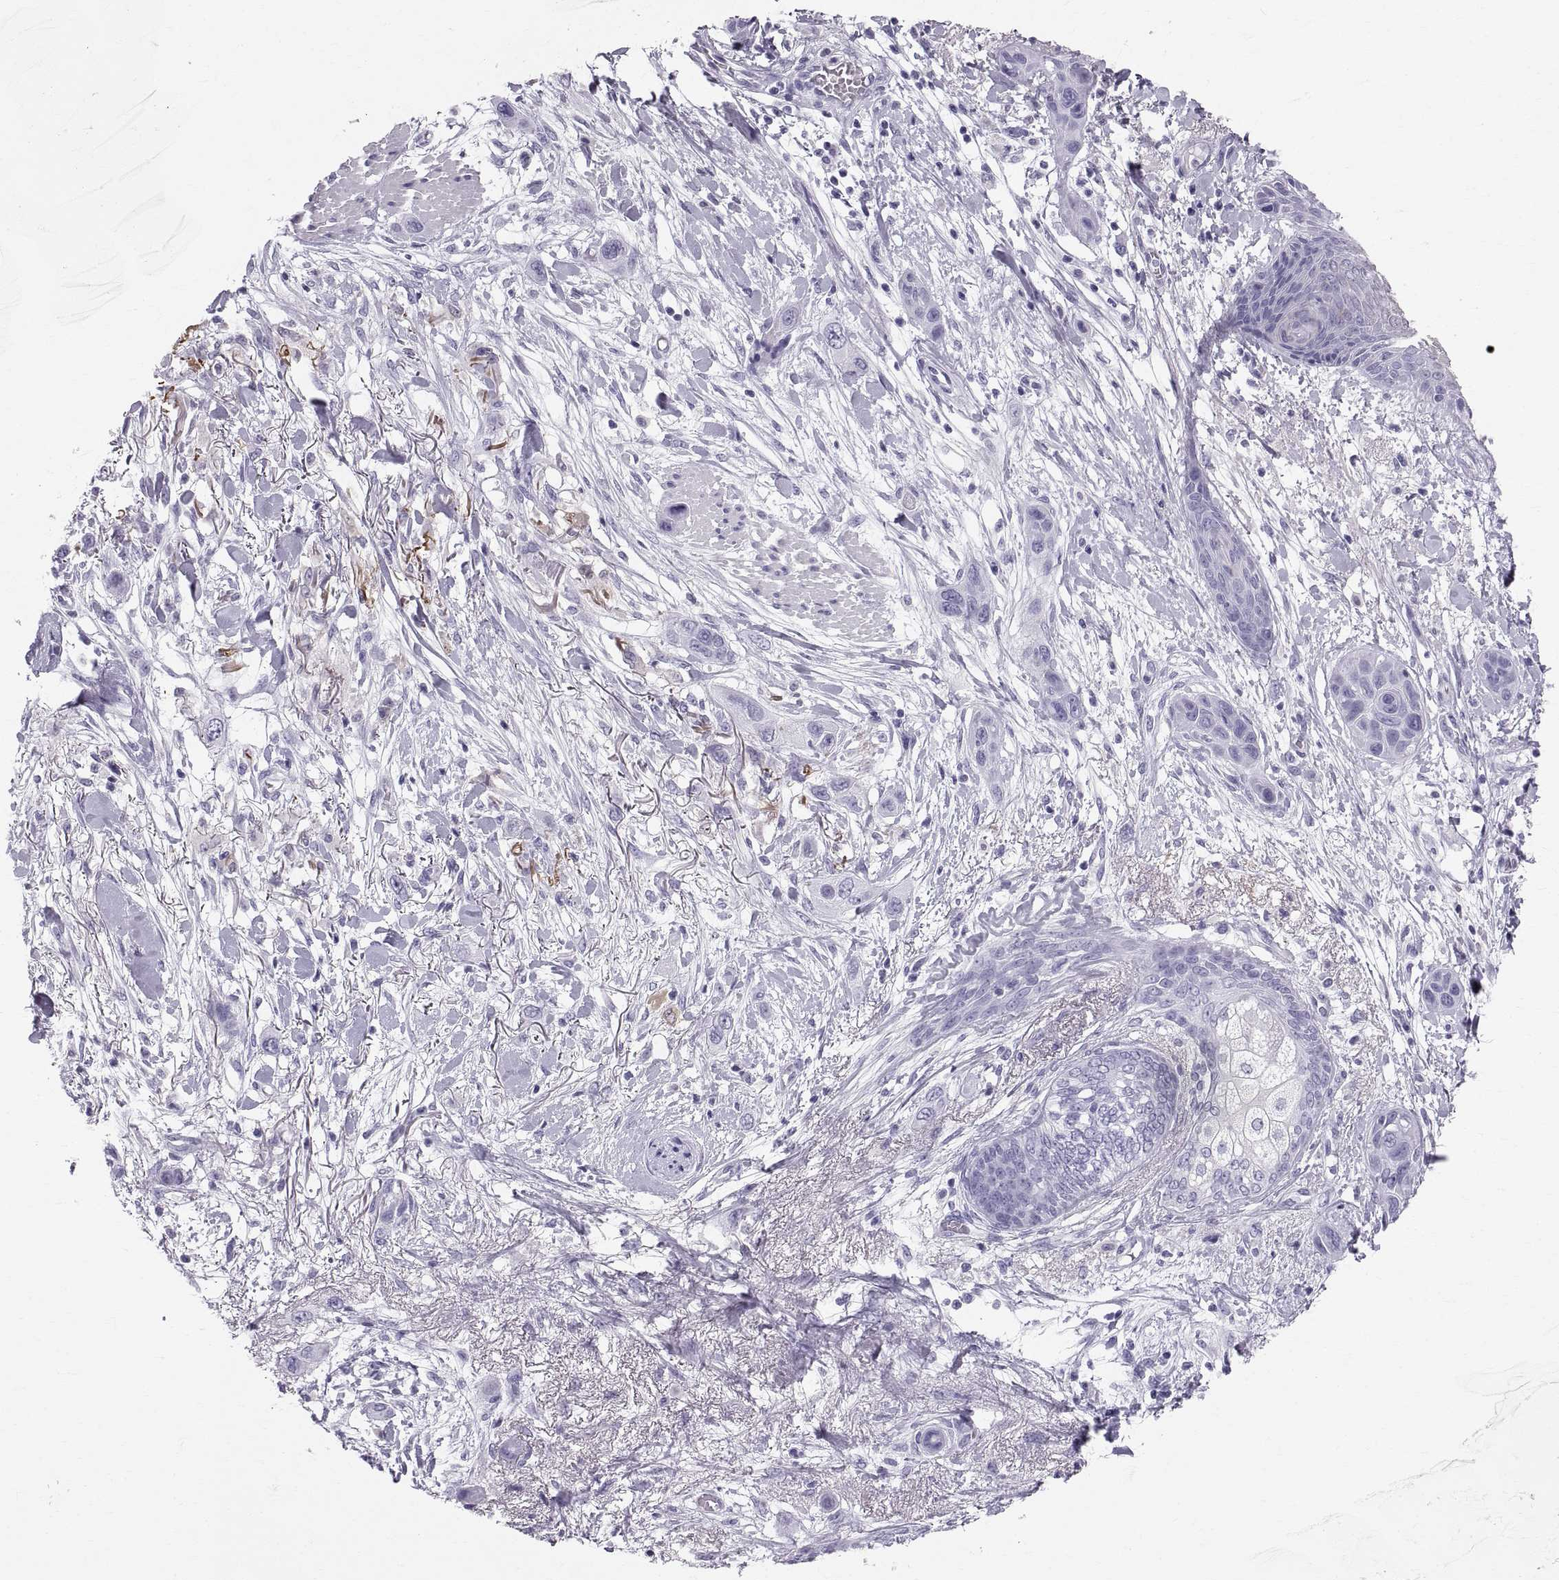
{"staining": {"intensity": "negative", "quantity": "none", "location": "none"}, "tissue": "skin cancer", "cell_type": "Tumor cells", "image_type": "cancer", "snomed": [{"axis": "morphology", "description": "Squamous cell carcinoma, NOS"}, {"axis": "topography", "description": "Skin"}], "caption": "Immunohistochemical staining of skin squamous cell carcinoma reveals no significant staining in tumor cells.", "gene": "SLC22A6", "patient": {"sex": "male", "age": 79}}